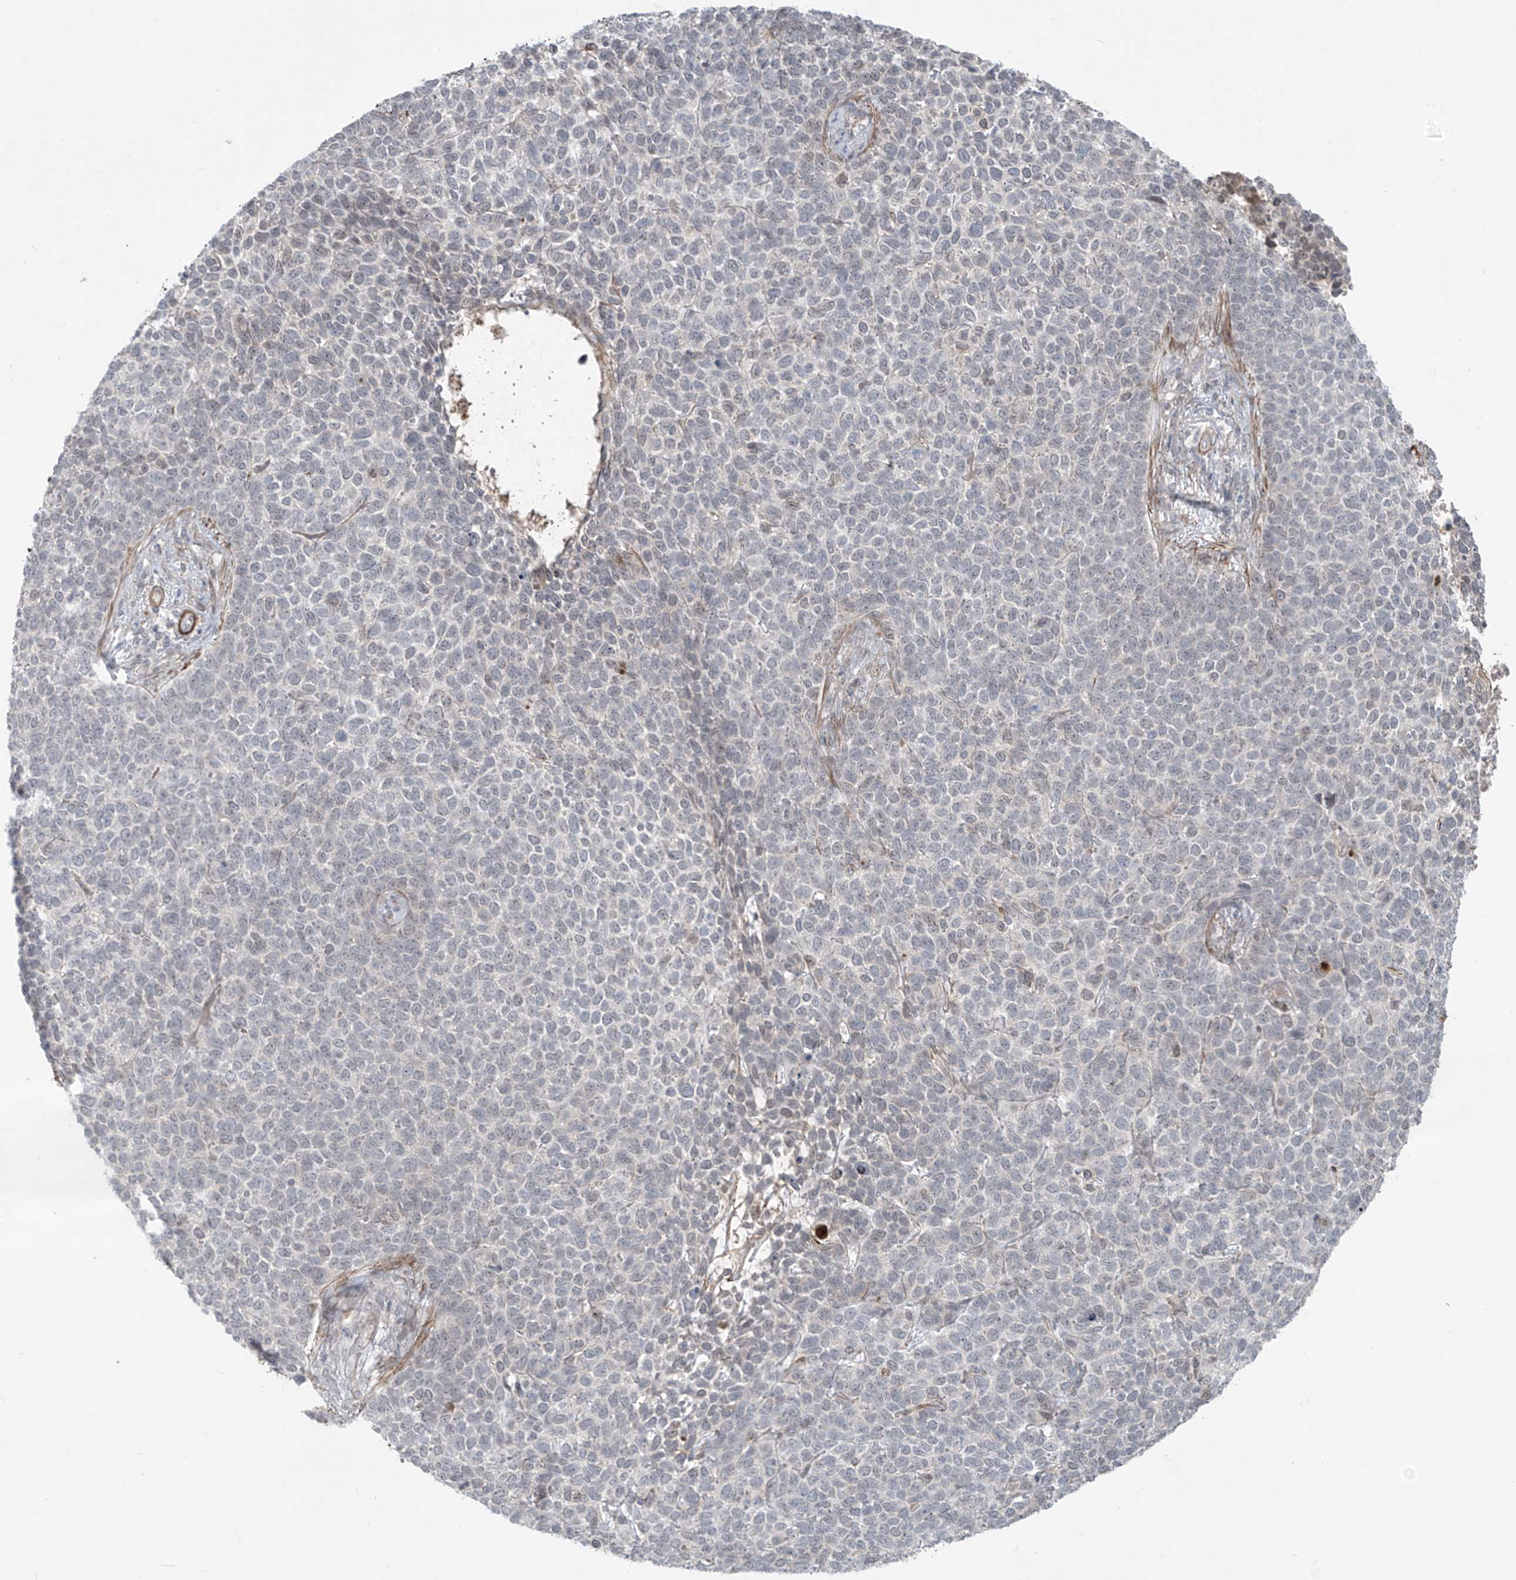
{"staining": {"intensity": "negative", "quantity": "none", "location": "none"}, "tissue": "skin cancer", "cell_type": "Tumor cells", "image_type": "cancer", "snomed": [{"axis": "morphology", "description": "Basal cell carcinoma"}, {"axis": "topography", "description": "Skin"}], "caption": "A high-resolution photomicrograph shows immunohistochemistry staining of basal cell carcinoma (skin), which displays no significant positivity in tumor cells.", "gene": "RASGEF1A", "patient": {"sex": "female", "age": 84}}